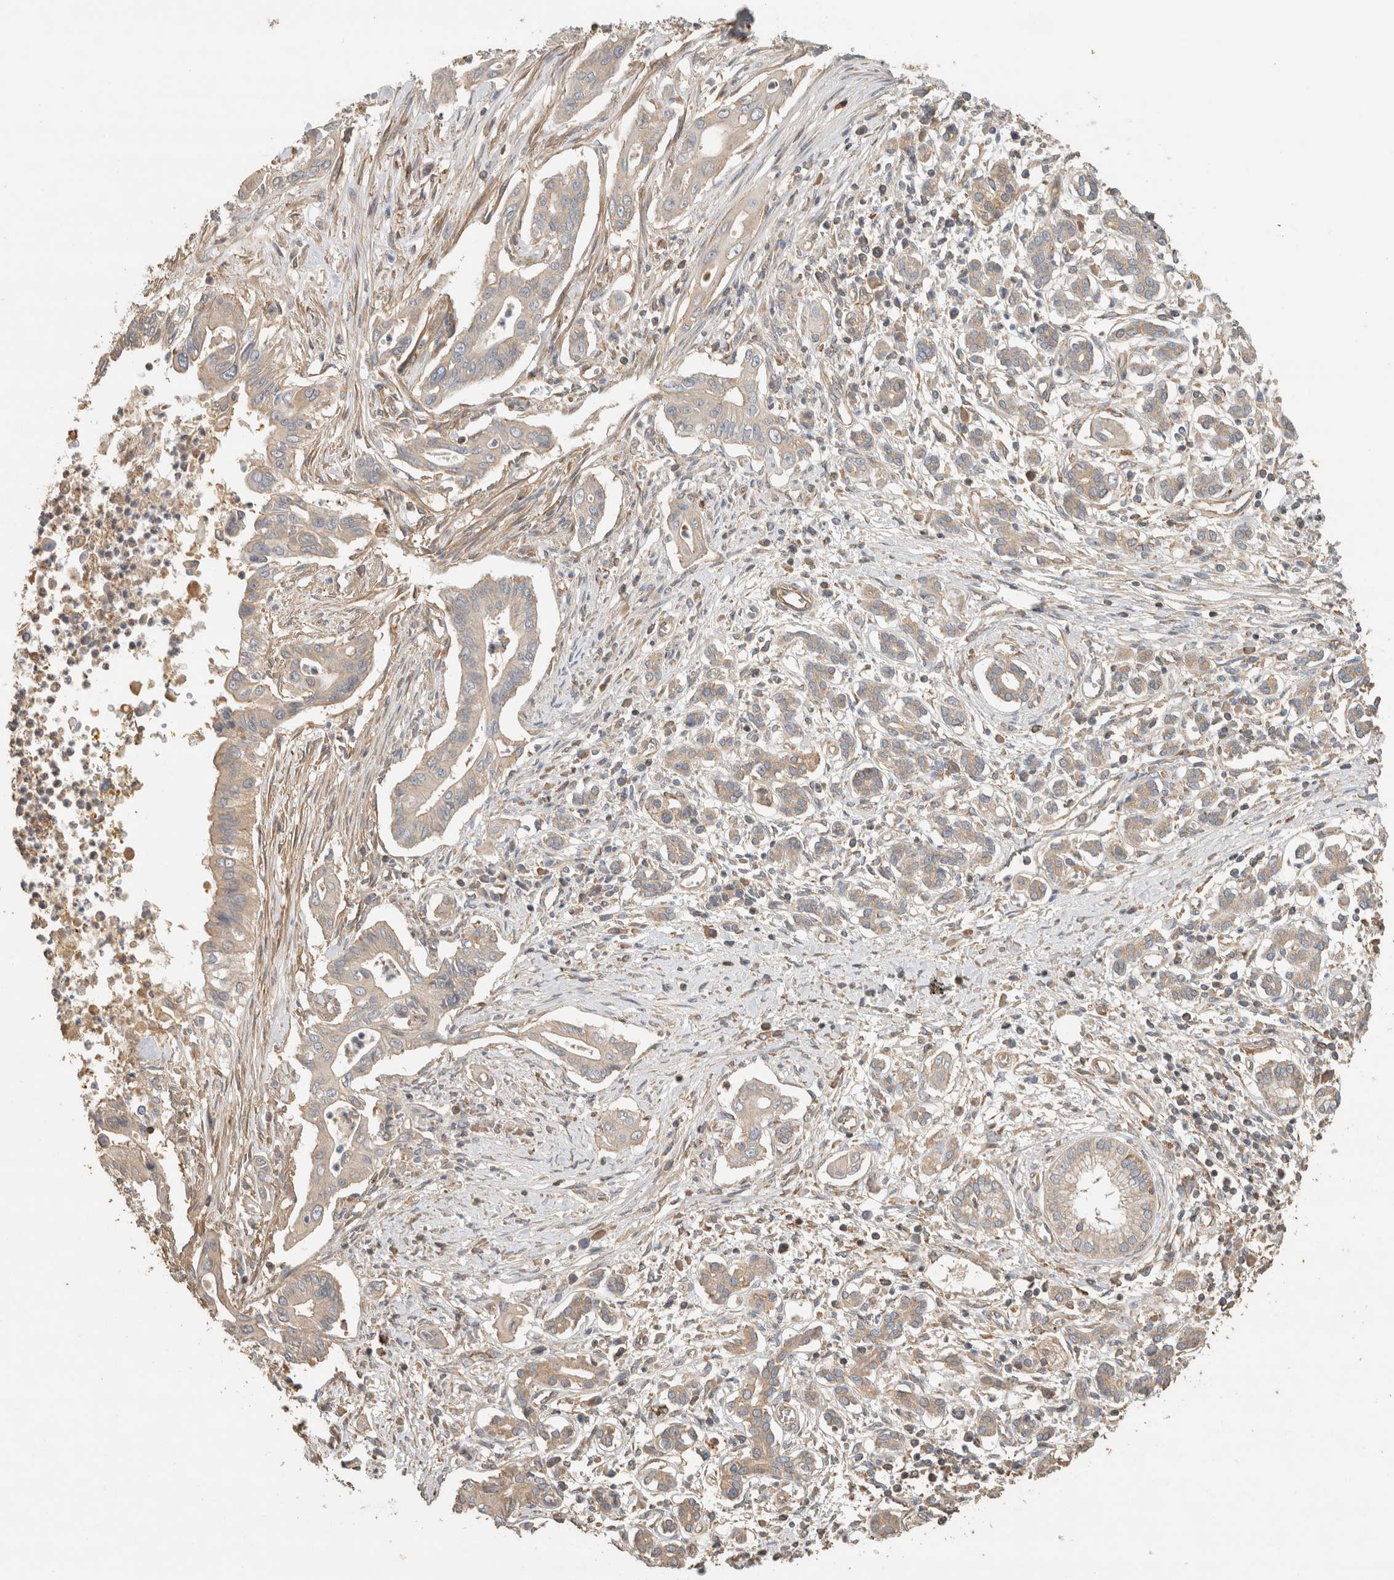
{"staining": {"intensity": "weak", "quantity": "<25%", "location": "cytoplasmic/membranous"}, "tissue": "pancreatic cancer", "cell_type": "Tumor cells", "image_type": "cancer", "snomed": [{"axis": "morphology", "description": "Adenocarcinoma, NOS"}, {"axis": "topography", "description": "Pancreas"}], "caption": "High power microscopy micrograph of an immunohistochemistry histopathology image of pancreatic cancer, revealing no significant expression in tumor cells.", "gene": "EIF4G3", "patient": {"sex": "male", "age": 58}}